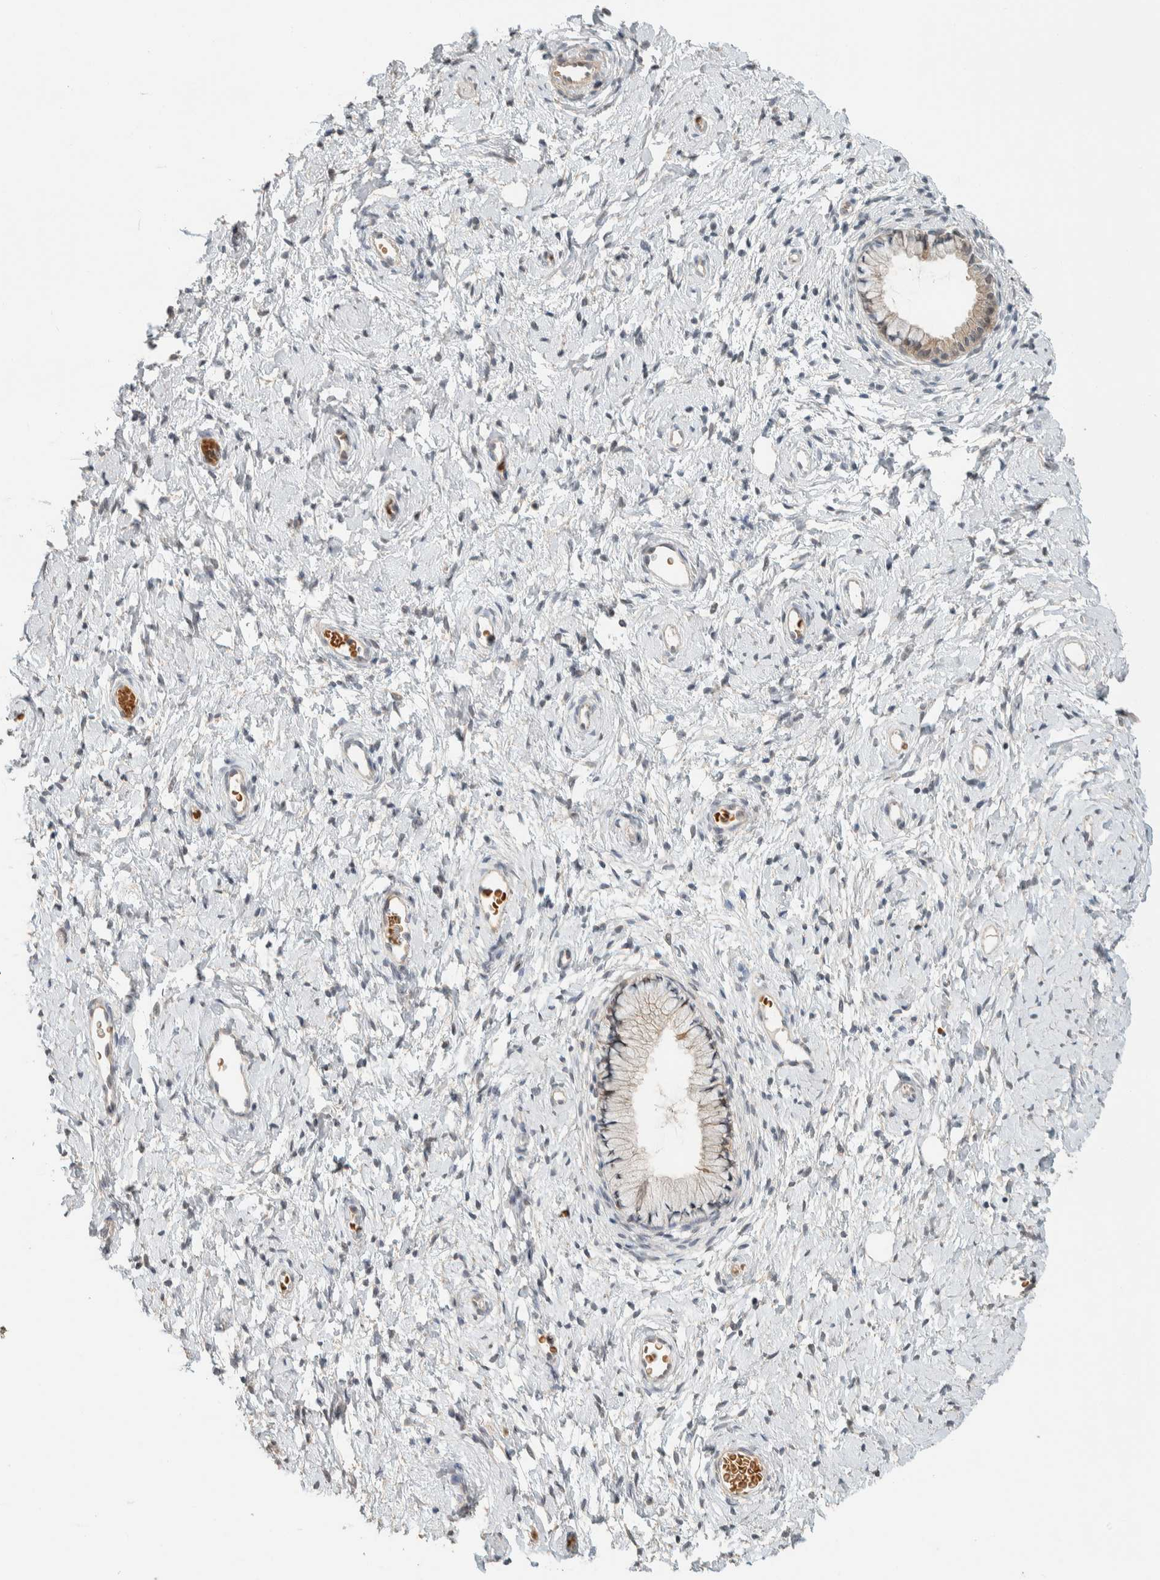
{"staining": {"intensity": "weak", "quantity": "<25%", "location": "cytoplasmic/membranous"}, "tissue": "cervix", "cell_type": "Glandular cells", "image_type": "normal", "snomed": [{"axis": "morphology", "description": "Normal tissue, NOS"}, {"axis": "topography", "description": "Cervix"}], "caption": "Glandular cells show no significant staining in benign cervix.", "gene": "ZBTB2", "patient": {"sex": "female", "age": 72}}